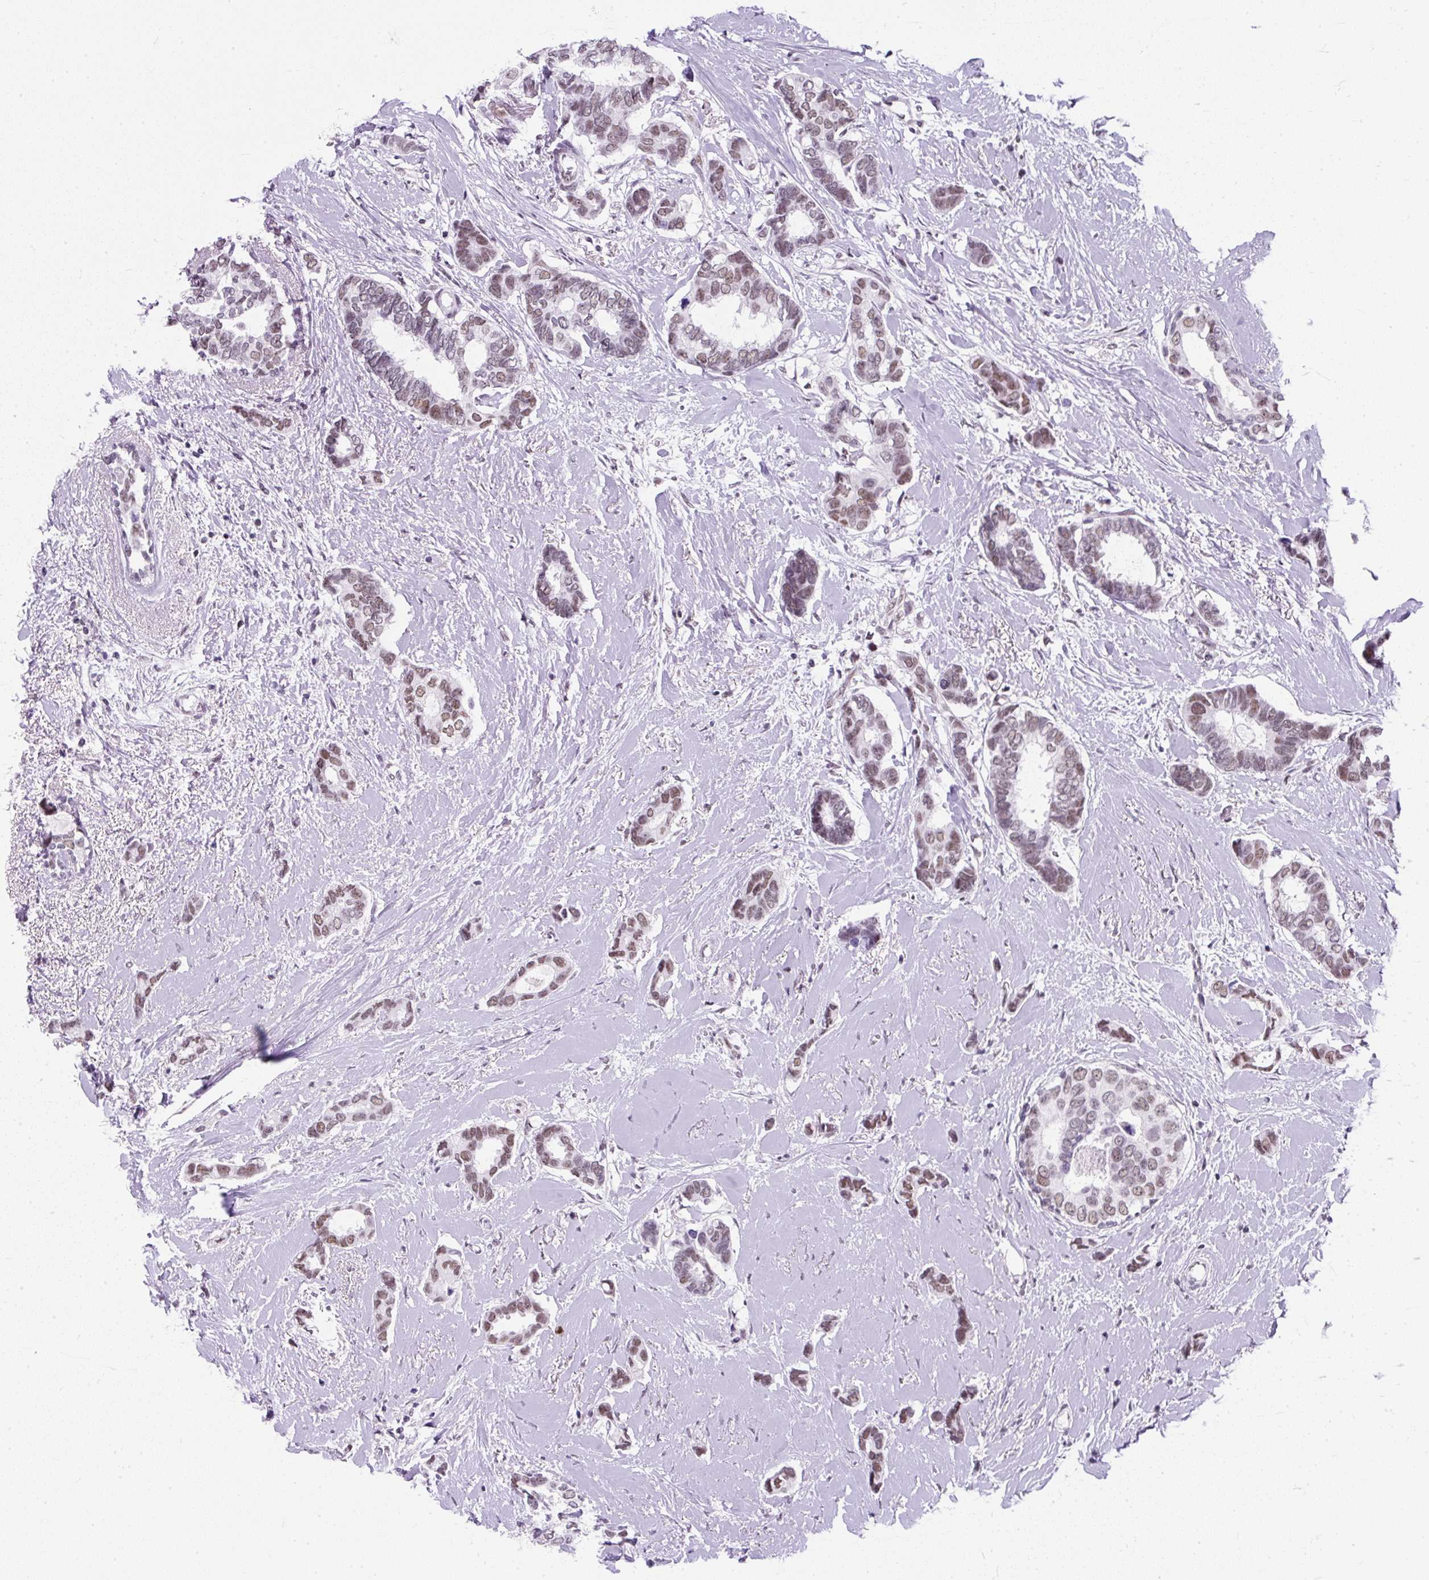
{"staining": {"intensity": "weak", "quantity": ">75%", "location": "nuclear"}, "tissue": "breast cancer", "cell_type": "Tumor cells", "image_type": "cancer", "snomed": [{"axis": "morphology", "description": "Duct carcinoma"}, {"axis": "topography", "description": "Breast"}], "caption": "Immunohistochemical staining of invasive ductal carcinoma (breast) demonstrates low levels of weak nuclear positivity in approximately >75% of tumor cells.", "gene": "PLCXD2", "patient": {"sex": "female", "age": 73}}